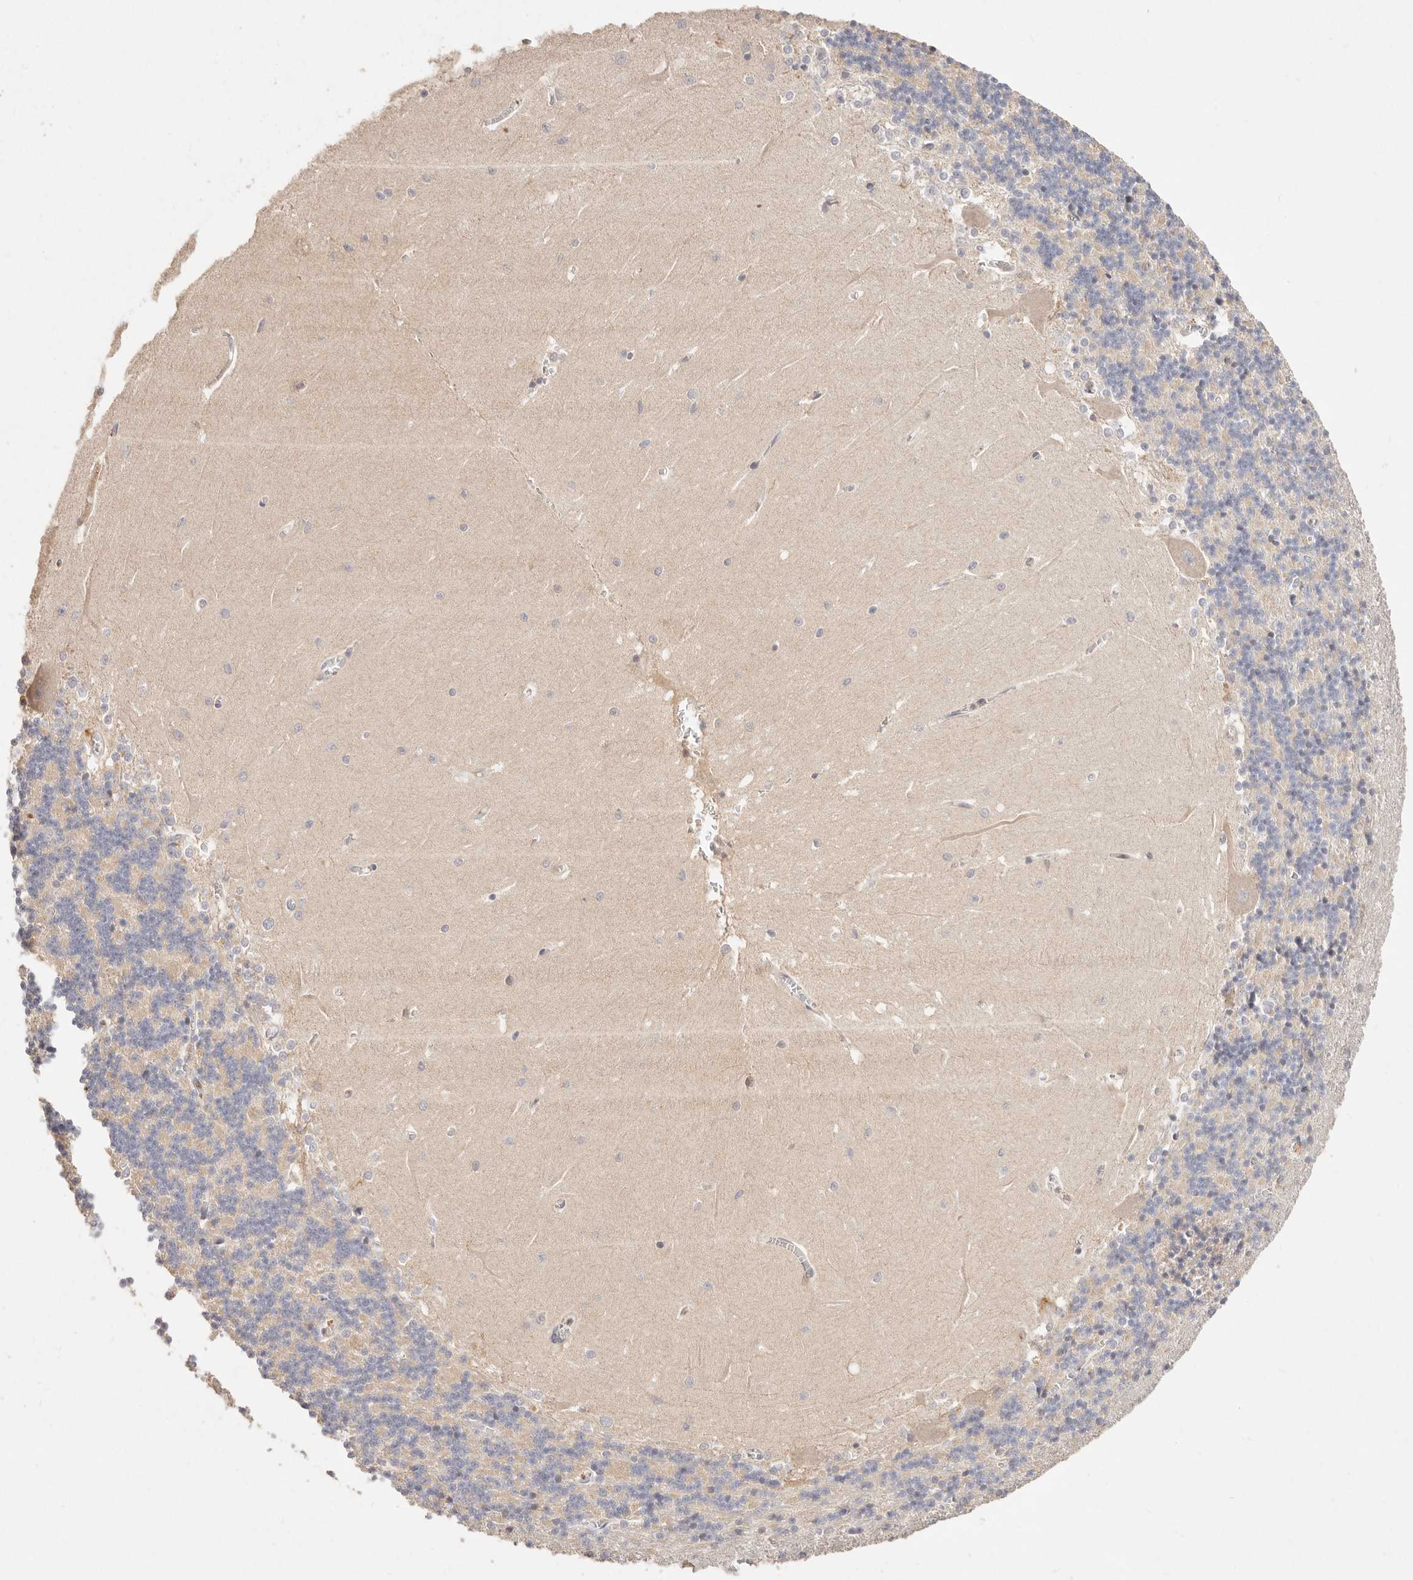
{"staining": {"intensity": "weak", "quantity": "<25%", "location": "cytoplasmic/membranous"}, "tissue": "cerebellum", "cell_type": "Cells in granular layer", "image_type": "normal", "snomed": [{"axis": "morphology", "description": "Normal tissue, NOS"}, {"axis": "topography", "description": "Cerebellum"}], "caption": "Immunohistochemistry of unremarkable human cerebellum demonstrates no staining in cells in granular layer. (DAB (3,3'-diaminobenzidine) IHC, high magnification).", "gene": "CXADR", "patient": {"sex": "male", "age": 37}}